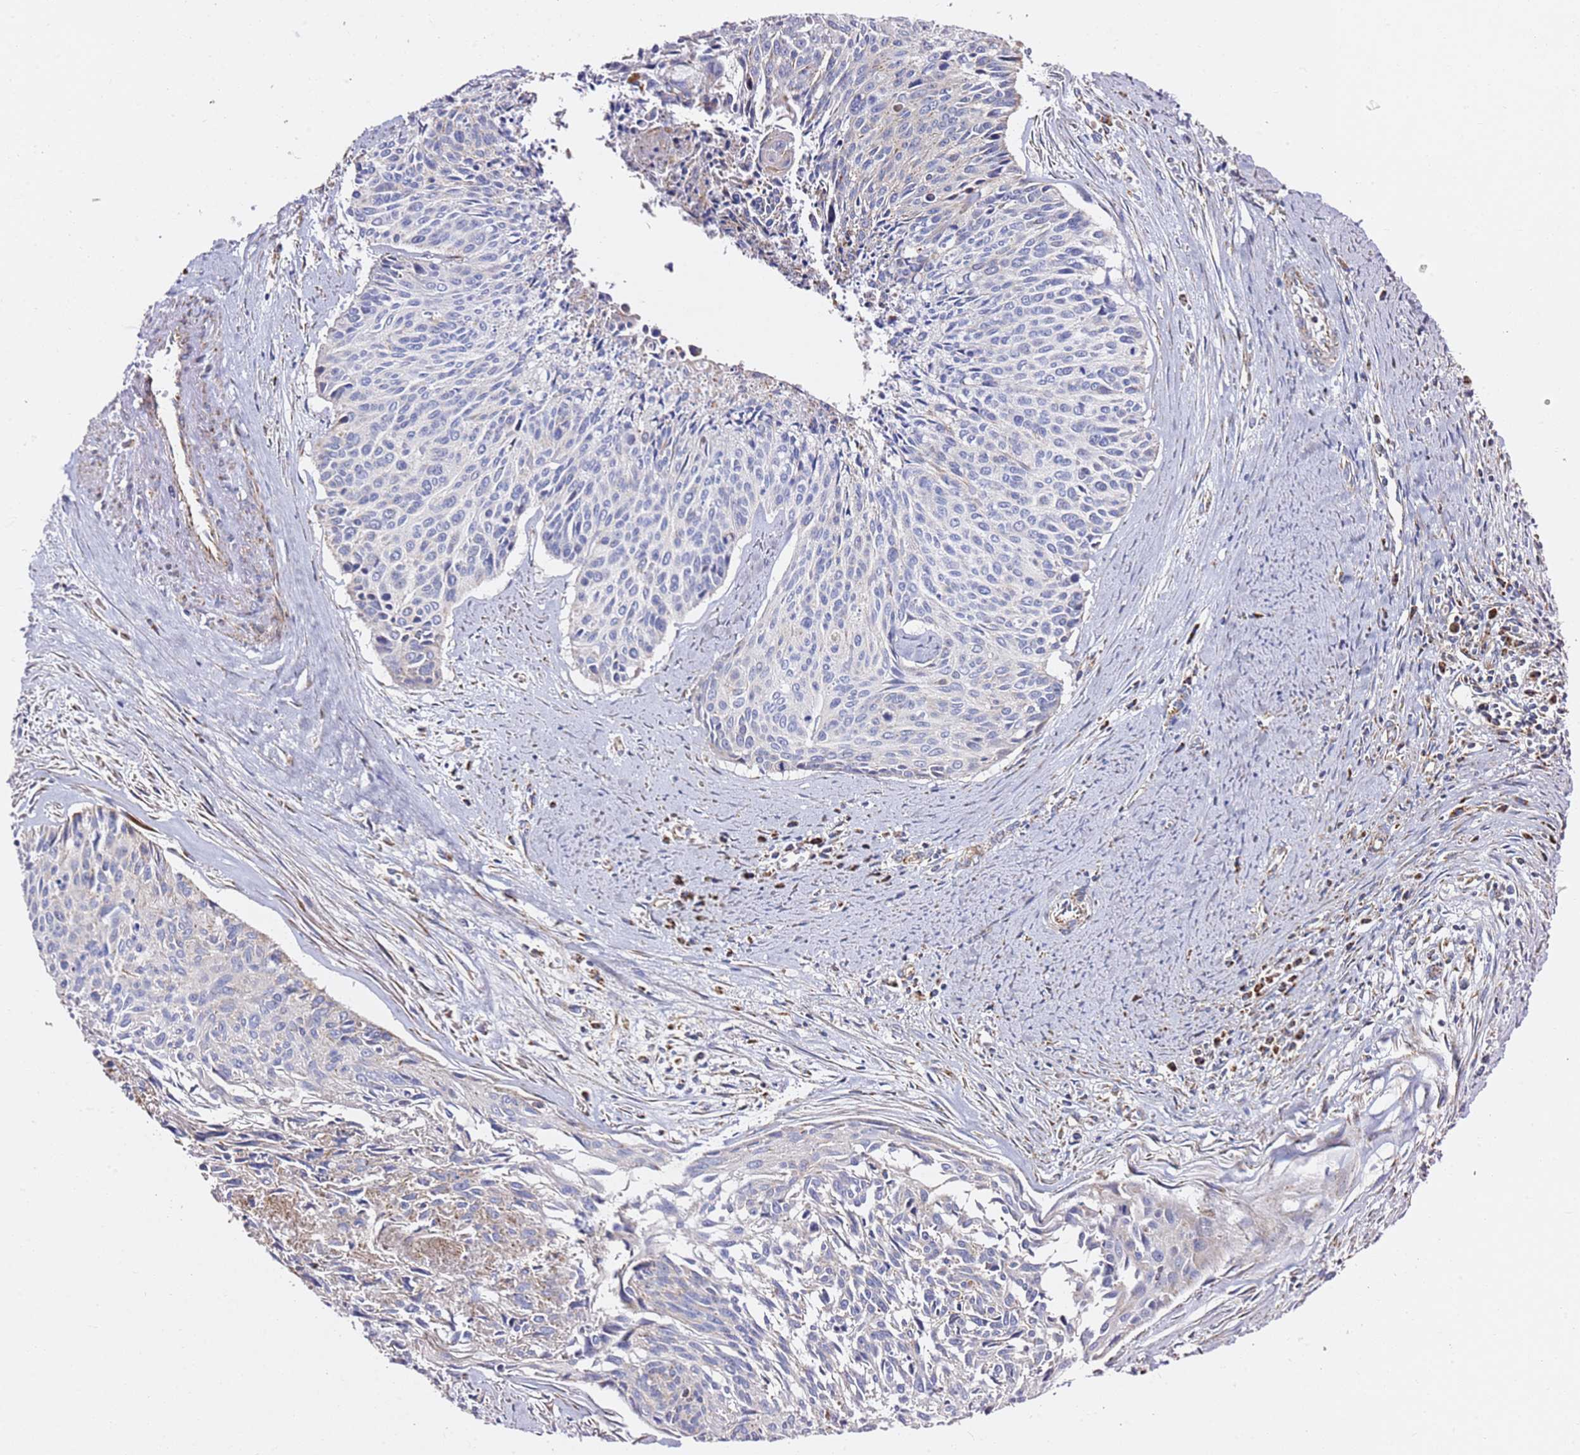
{"staining": {"intensity": "negative", "quantity": "none", "location": "none"}, "tissue": "cervical cancer", "cell_type": "Tumor cells", "image_type": "cancer", "snomed": [{"axis": "morphology", "description": "Squamous cell carcinoma, NOS"}, {"axis": "topography", "description": "Cervix"}], "caption": "An image of cervical cancer stained for a protein exhibits no brown staining in tumor cells.", "gene": "NDUFA3", "patient": {"sex": "female", "age": 55}}